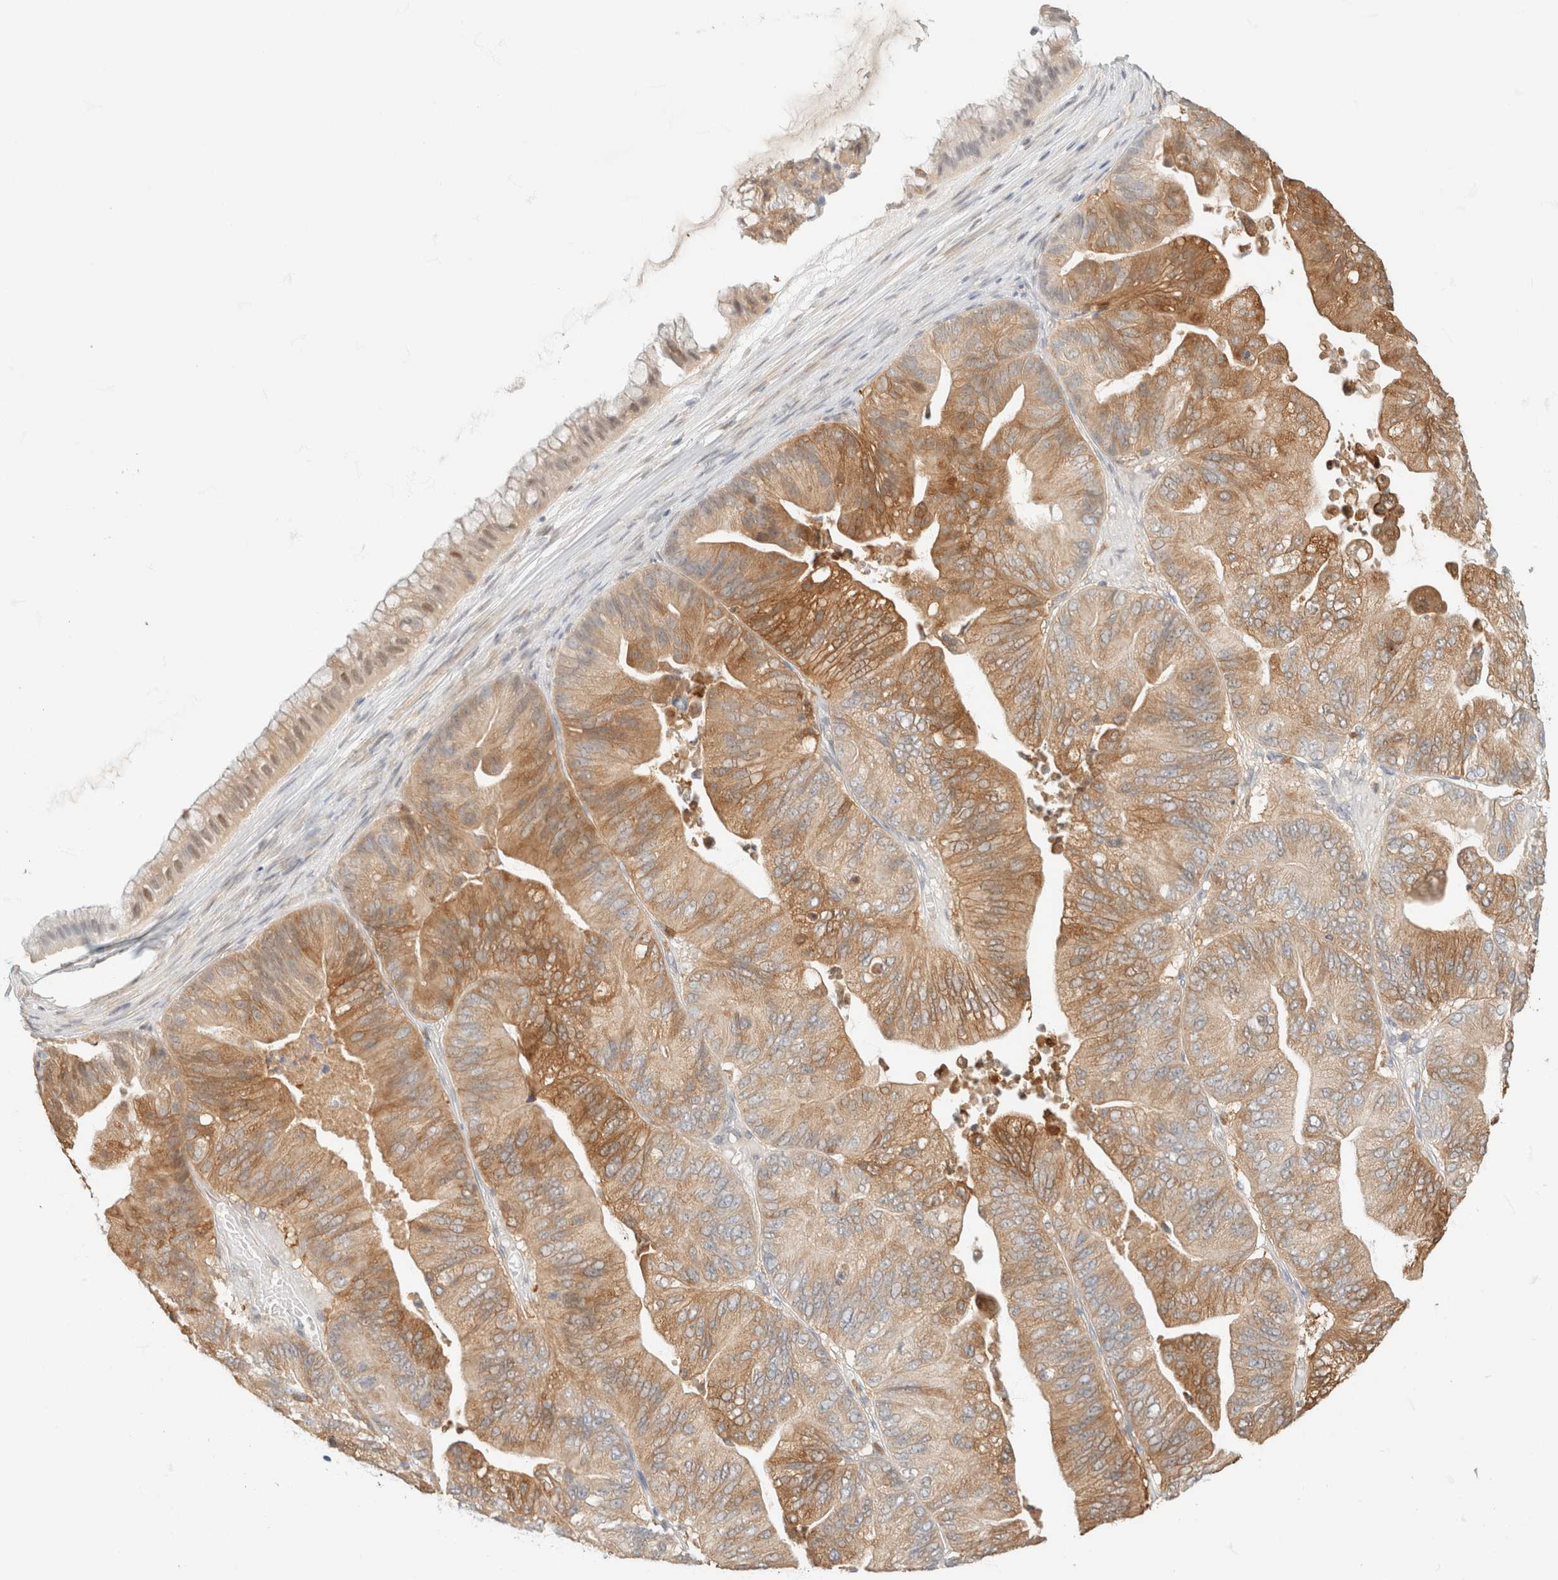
{"staining": {"intensity": "moderate", "quantity": ">75%", "location": "cytoplasmic/membranous"}, "tissue": "ovarian cancer", "cell_type": "Tumor cells", "image_type": "cancer", "snomed": [{"axis": "morphology", "description": "Cystadenocarcinoma, mucinous, NOS"}, {"axis": "topography", "description": "Ovary"}], "caption": "Moderate cytoplasmic/membranous staining is seen in approximately >75% of tumor cells in ovarian cancer.", "gene": "GPI", "patient": {"sex": "female", "age": 61}}